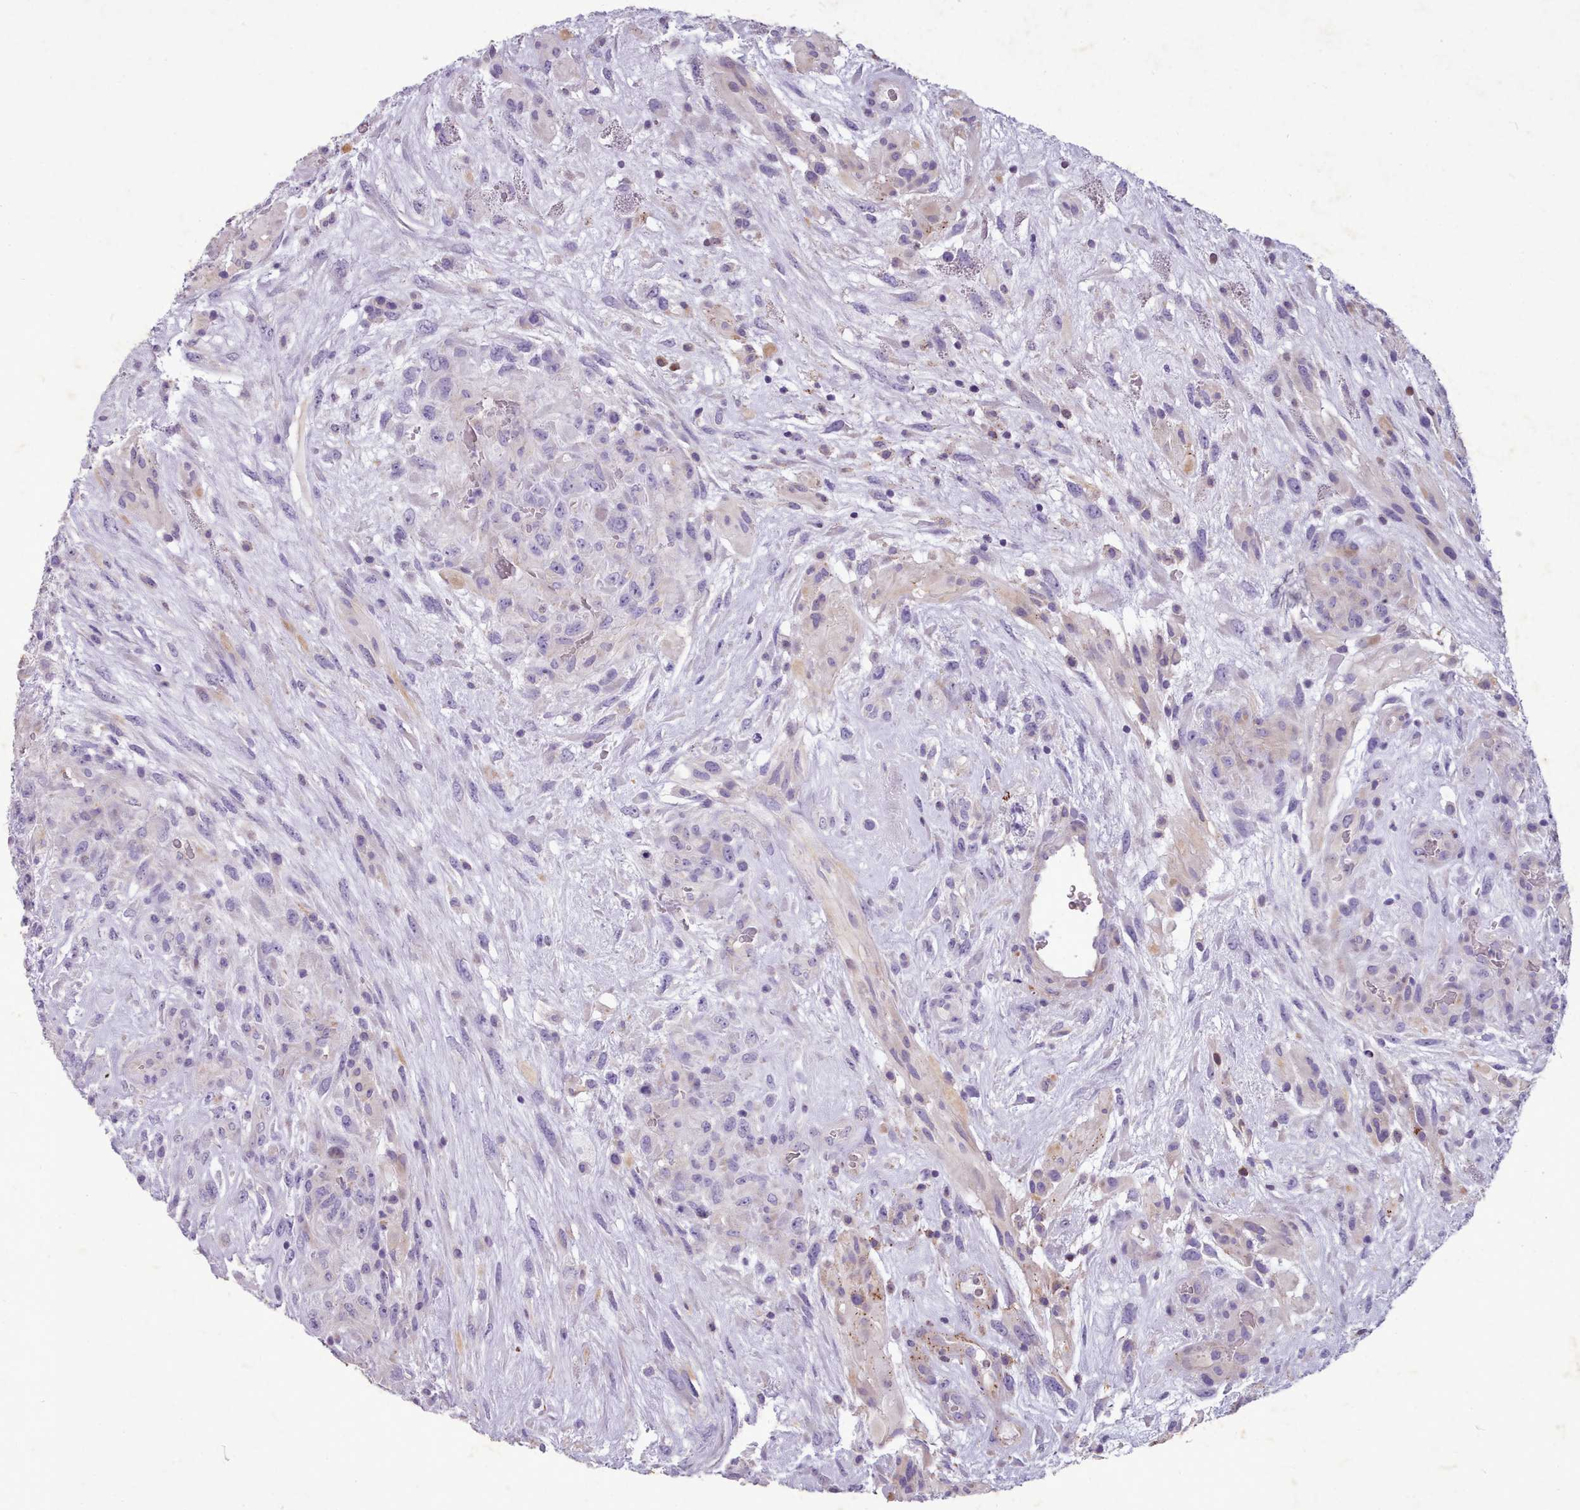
{"staining": {"intensity": "negative", "quantity": "none", "location": "none"}, "tissue": "glioma", "cell_type": "Tumor cells", "image_type": "cancer", "snomed": [{"axis": "morphology", "description": "Glioma, malignant, High grade"}, {"axis": "topography", "description": "Brain"}], "caption": "High magnification brightfield microscopy of glioma stained with DAB (brown) and counterstained with hematoxylin (blue): tumor cells show no significant positivity.", "gene": "KCNT2", "patient": {"sex": "male", "age": 61}}